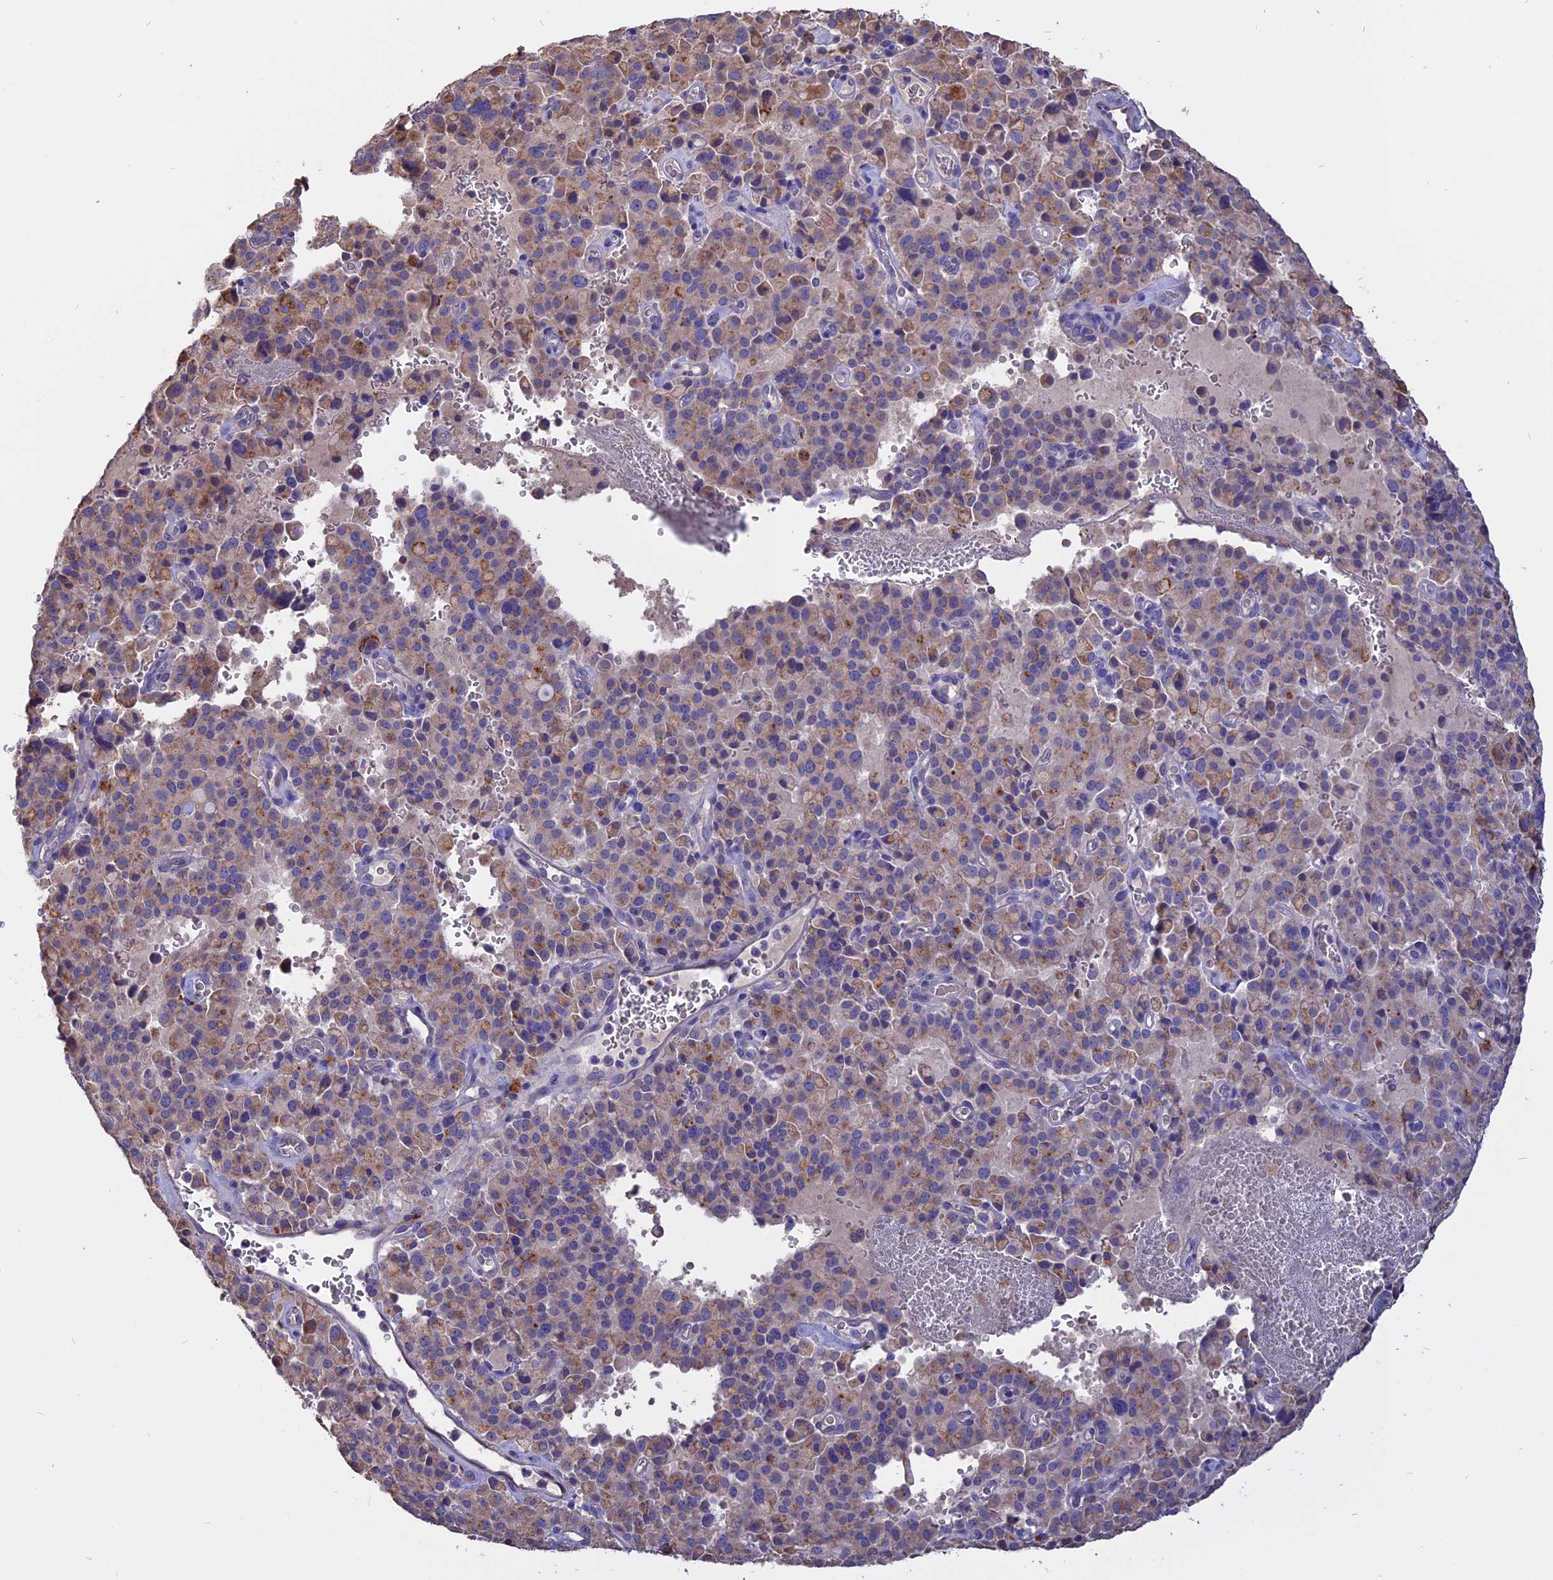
{"staining": {"intensity": "weak", "quantity": "25%-75%", "location": "cytoplasmic/membranous"}, "tissue": "pancreatic cancer", "cell_type": "Tumor cells", "image_type": "cancer", "snomed": [{"axis": "morphology", "description": "Adenocarcinoma, NOS"}, {"axis": "topography", "description": "Pancreas"}], "caption": "Pancreatic cancer tissue reveals weak cytoplasmic/membranous staining in about 25%-75% of tumor cells (DAB IHC with brightfield microscopy, high magnification).", "gene": "CARMIL2", "patient": {"sex": "male", "age": 65}}